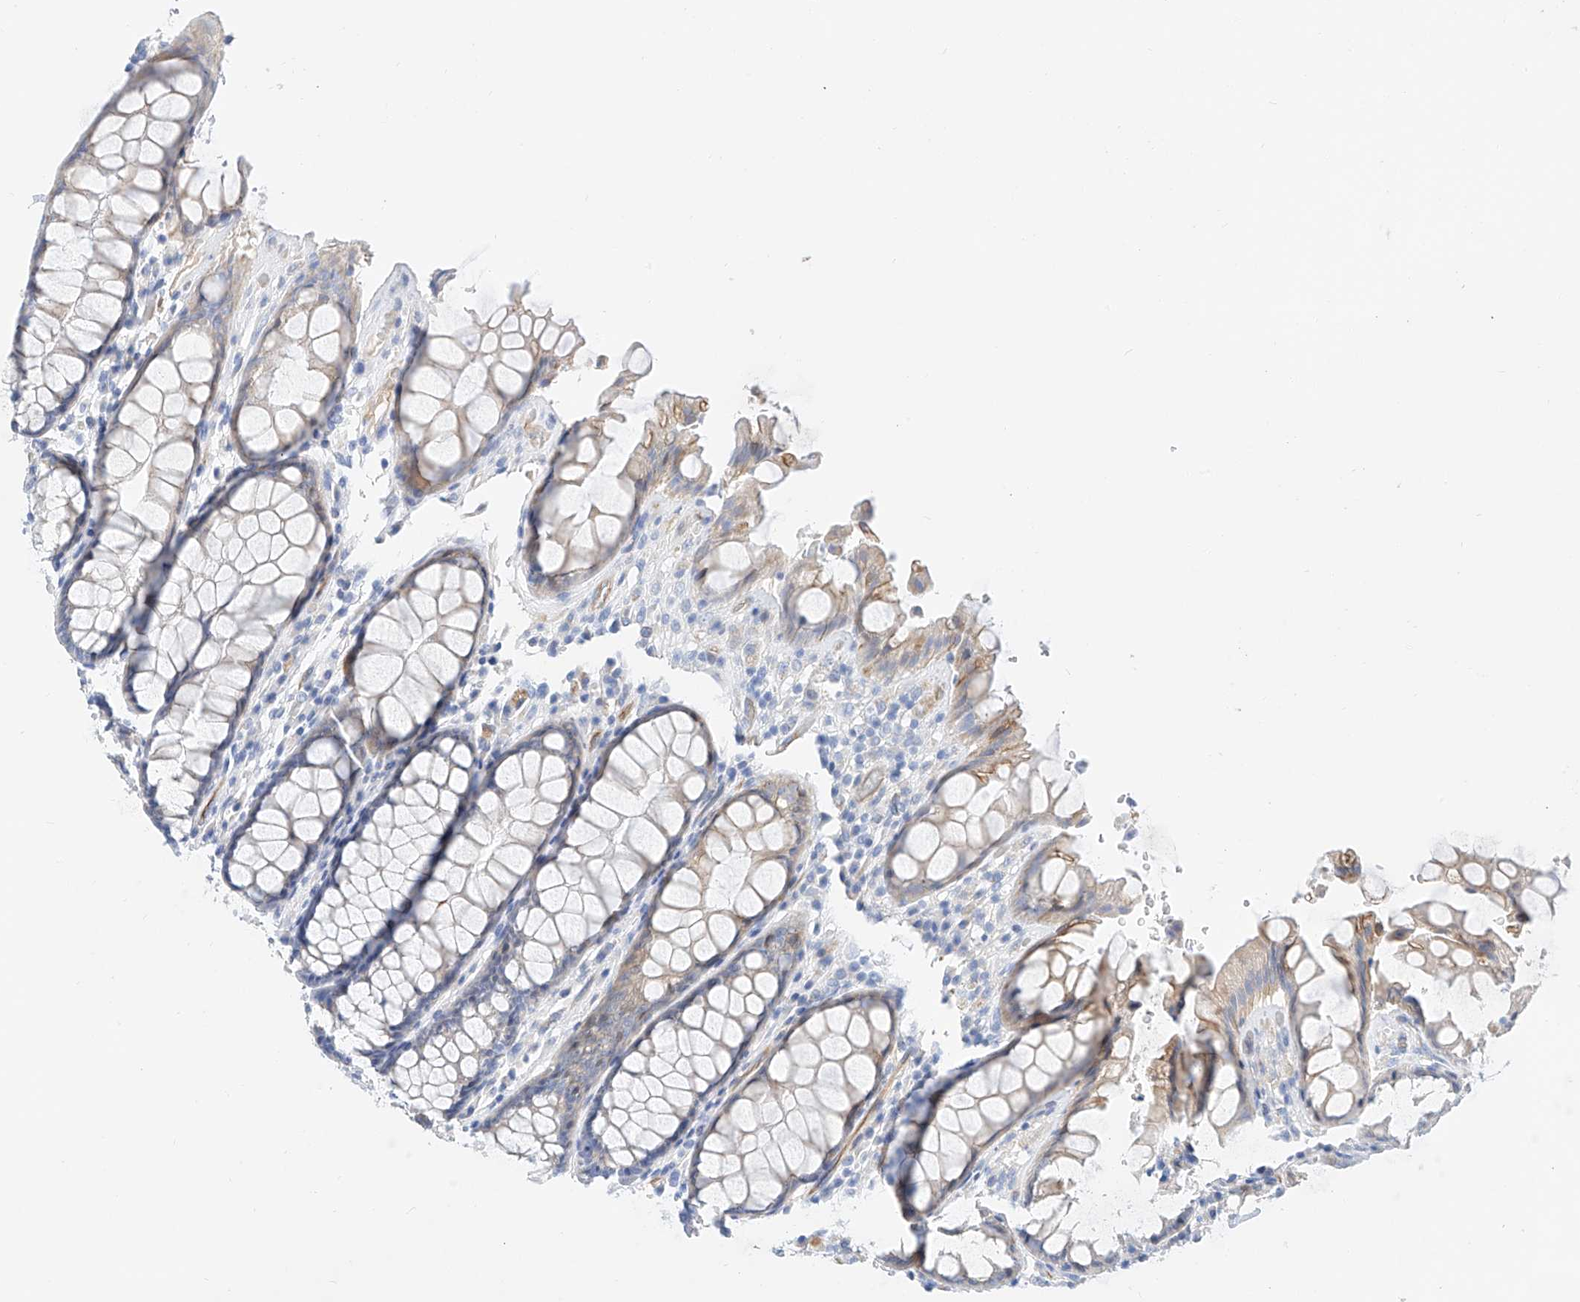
{"staining": {"intensity": "moderate", "quantity": ">75%", "location": "cytoplasmic/membranous"}, "tissue": "rectum", "cell_type": "Glandular cells", "image_type": "normal", "snomed": [{"axis": "morphology", "description": "Normal tissue, NOS"}, {"axis": "topography", "description": "Rectum"}], "caption": "A brown stain shows moderate cytoplasmic/membranous expression of a protein in glandular cells of unremarkable human rectum.", "gene": "SBSPON", "patient": {"sex": "male", "age": 64}}